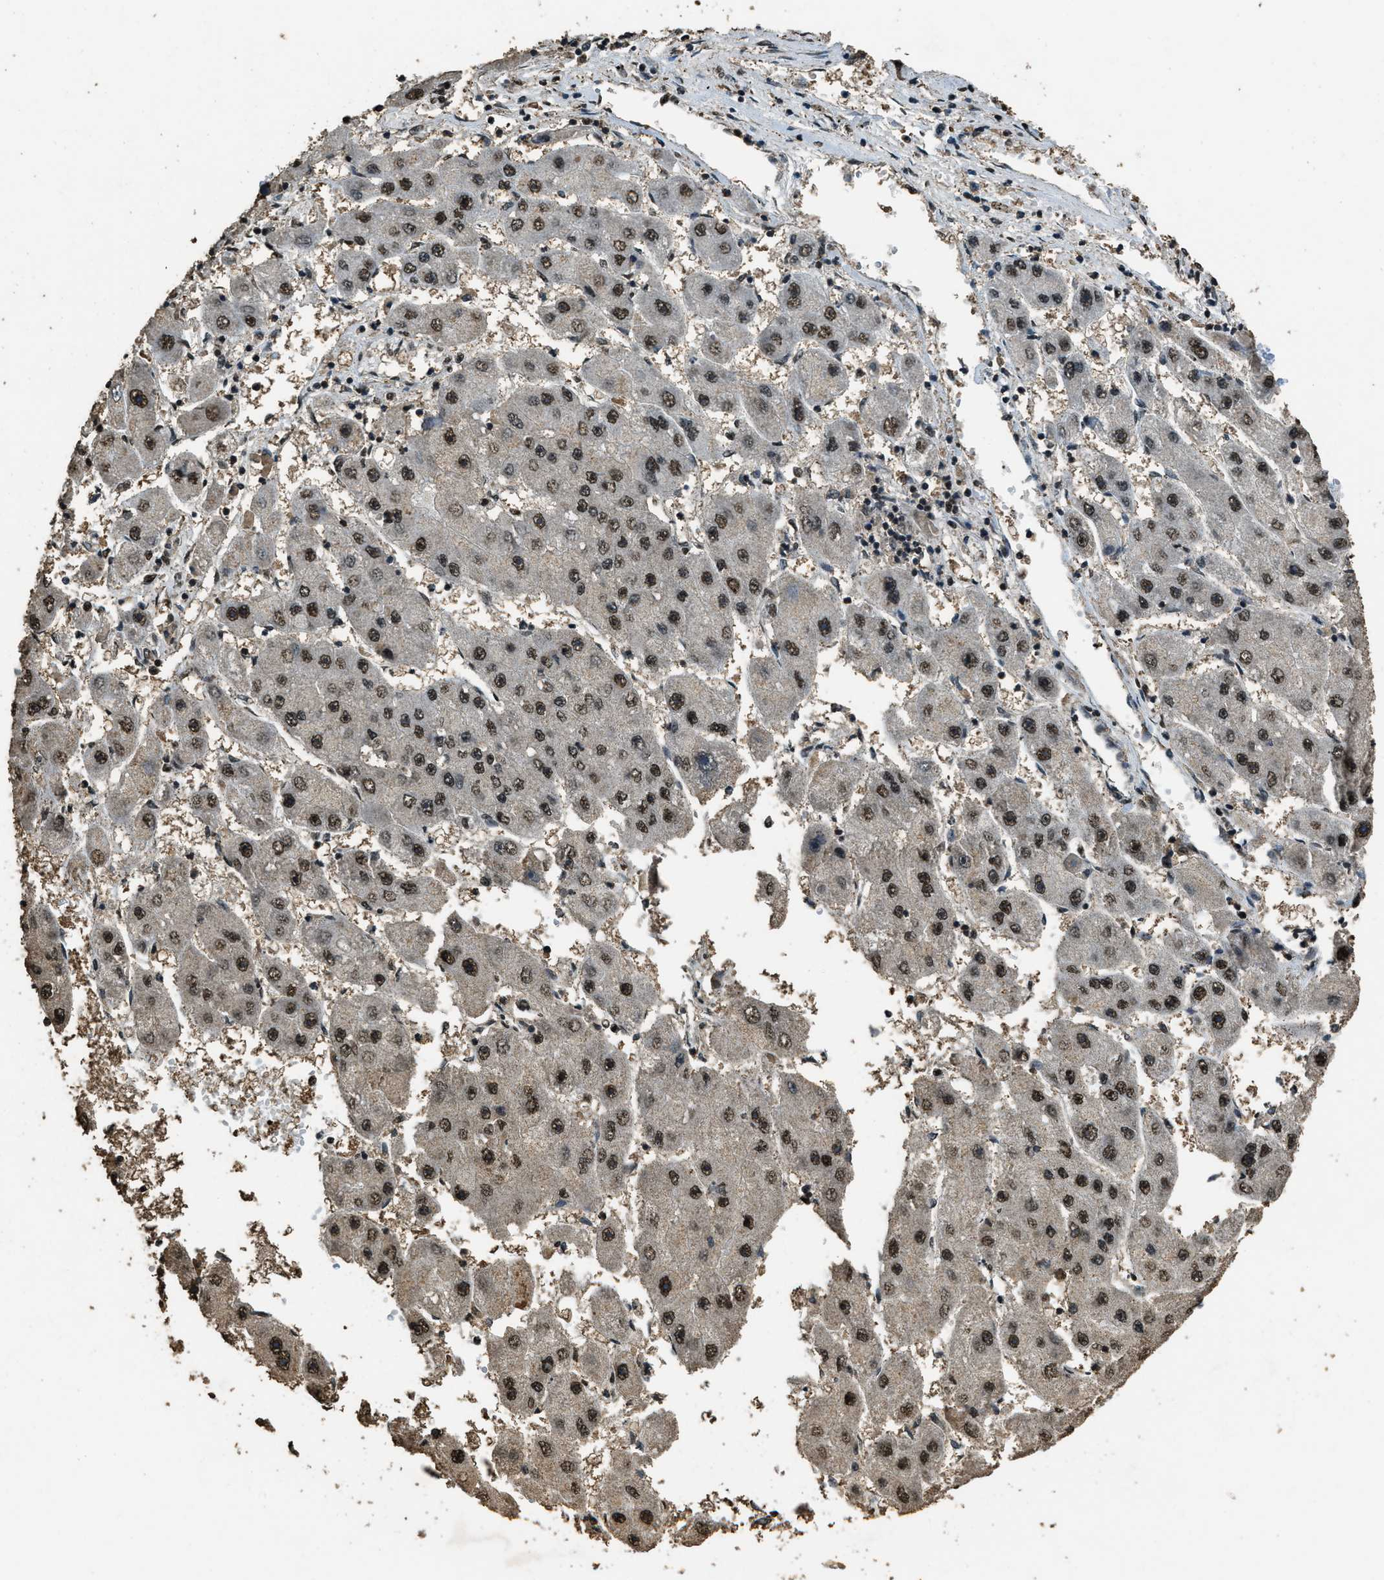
{"staining": {"intensity": "strong", "quantity": ">75%", "location": "nuclear"}, "tissue": "liver cancer", "cell_type": "Tumor cells", "image_type": "cancer", "snomed": [{"axis": "morphology", "description": "Carcinoma, Hepatocellular, NOS"}, {"axis": "topography", "description": "Liver"}], "caption": "Protein expression analysis of hepatocellular carcinoma (liver) displays strong nuclear expression in approximately >75% of tumor cells.", "gene": "MYB", "patient": {"sex": "female", "age": 61}}